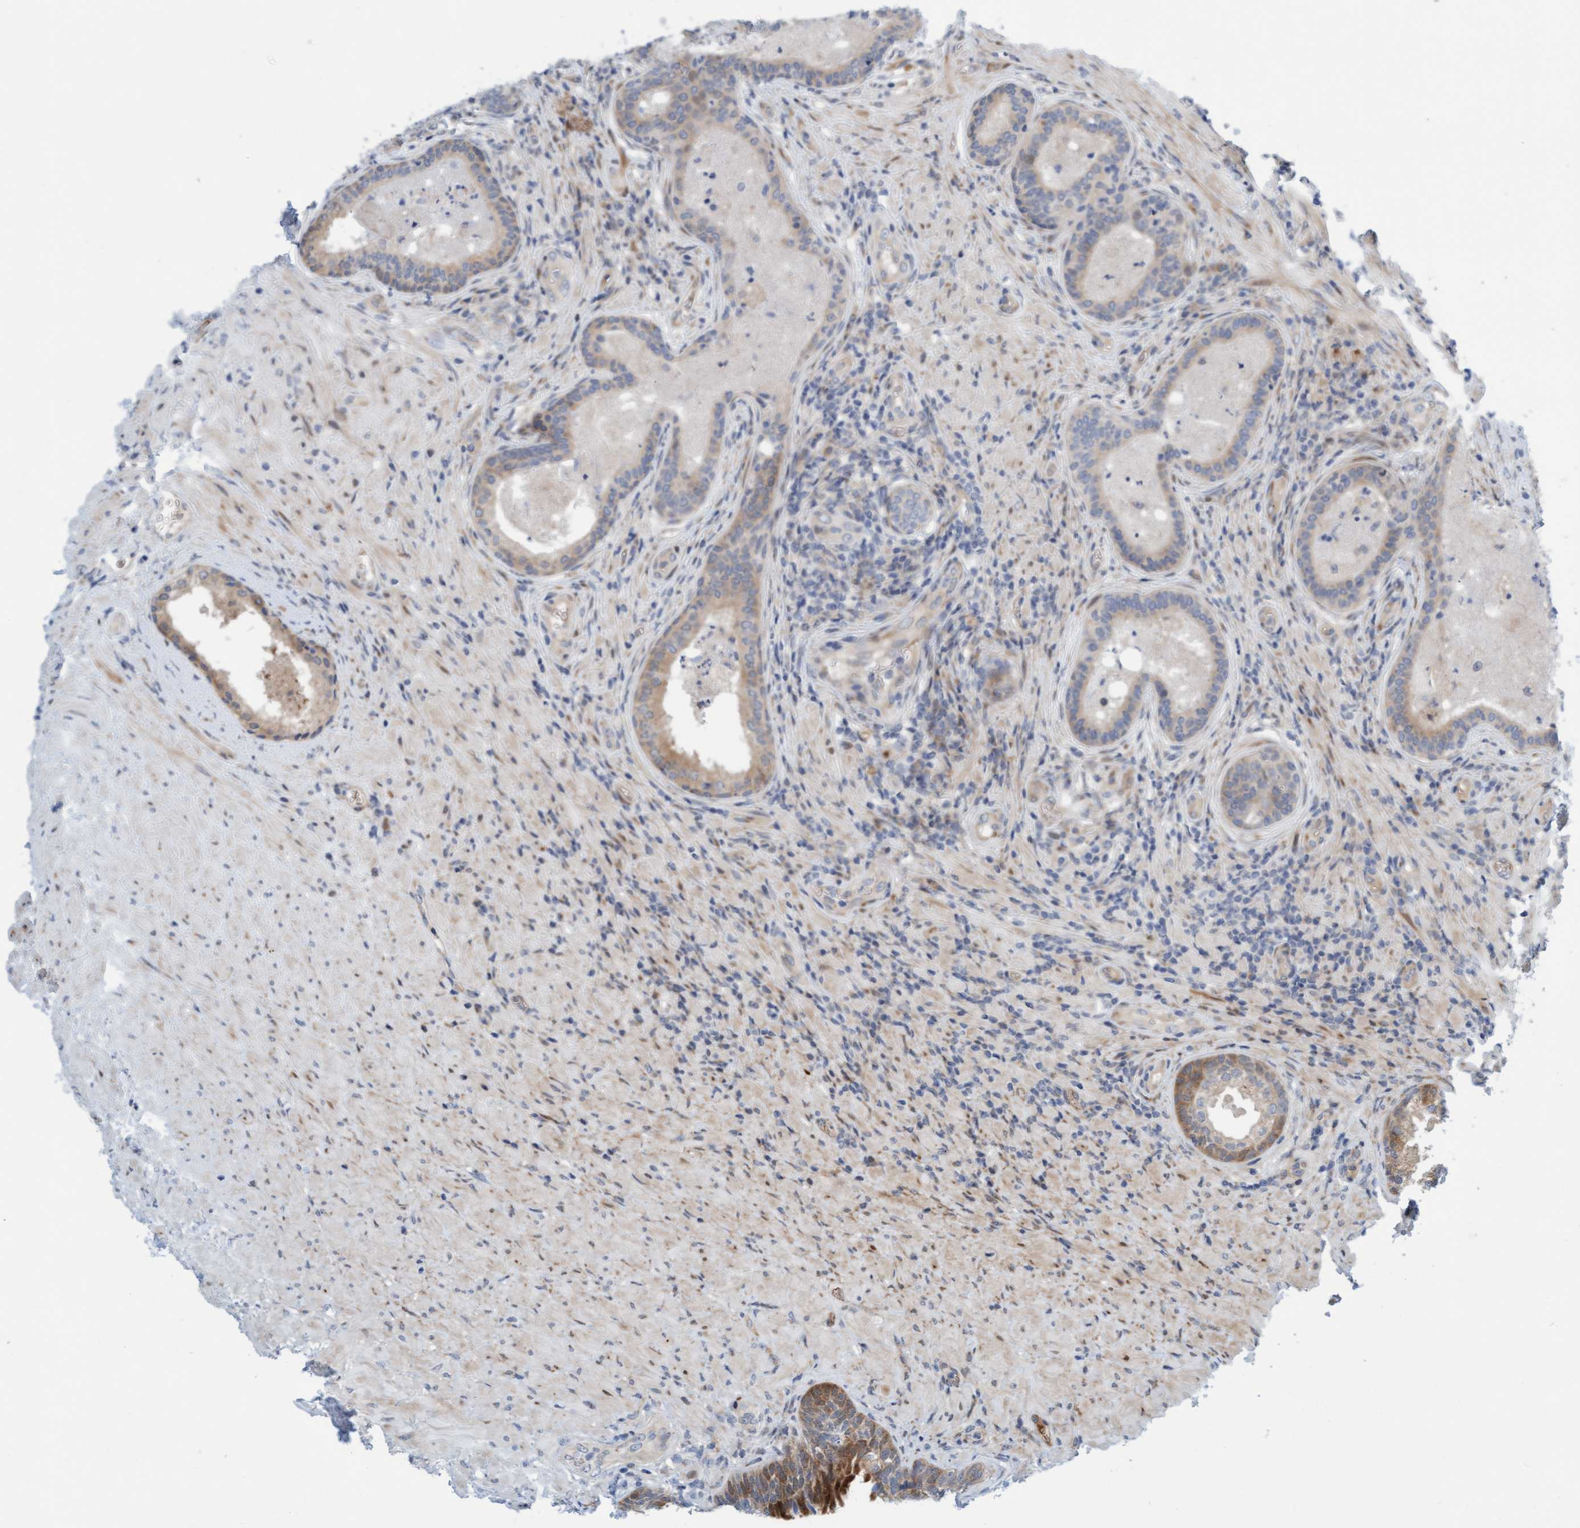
{"staining": {"intensity": "weak", "quantity": ">75%", "location": "cytoplasmic/membranous,nuclear"}, "tissue": "prostate", "cell_type": "Glandular cells", "image_type": "normal", "snomed": [{"axis": "morphology", "description": "Normal tissue, NOS"}, {"axis": "topography", "description": "Prostate"}], "caption": "Prostate stained with DAB immunohistochemistry (IHC) exhibits low levels of weak cytoplasmic/membranous,nuclear positivity in about >75% of glandular cells. Ihc stains the protein in brown and the nuclei are stained blue.", "gene": "EIF4EBP1", "patient": {"sex": "male", "age": 76}}